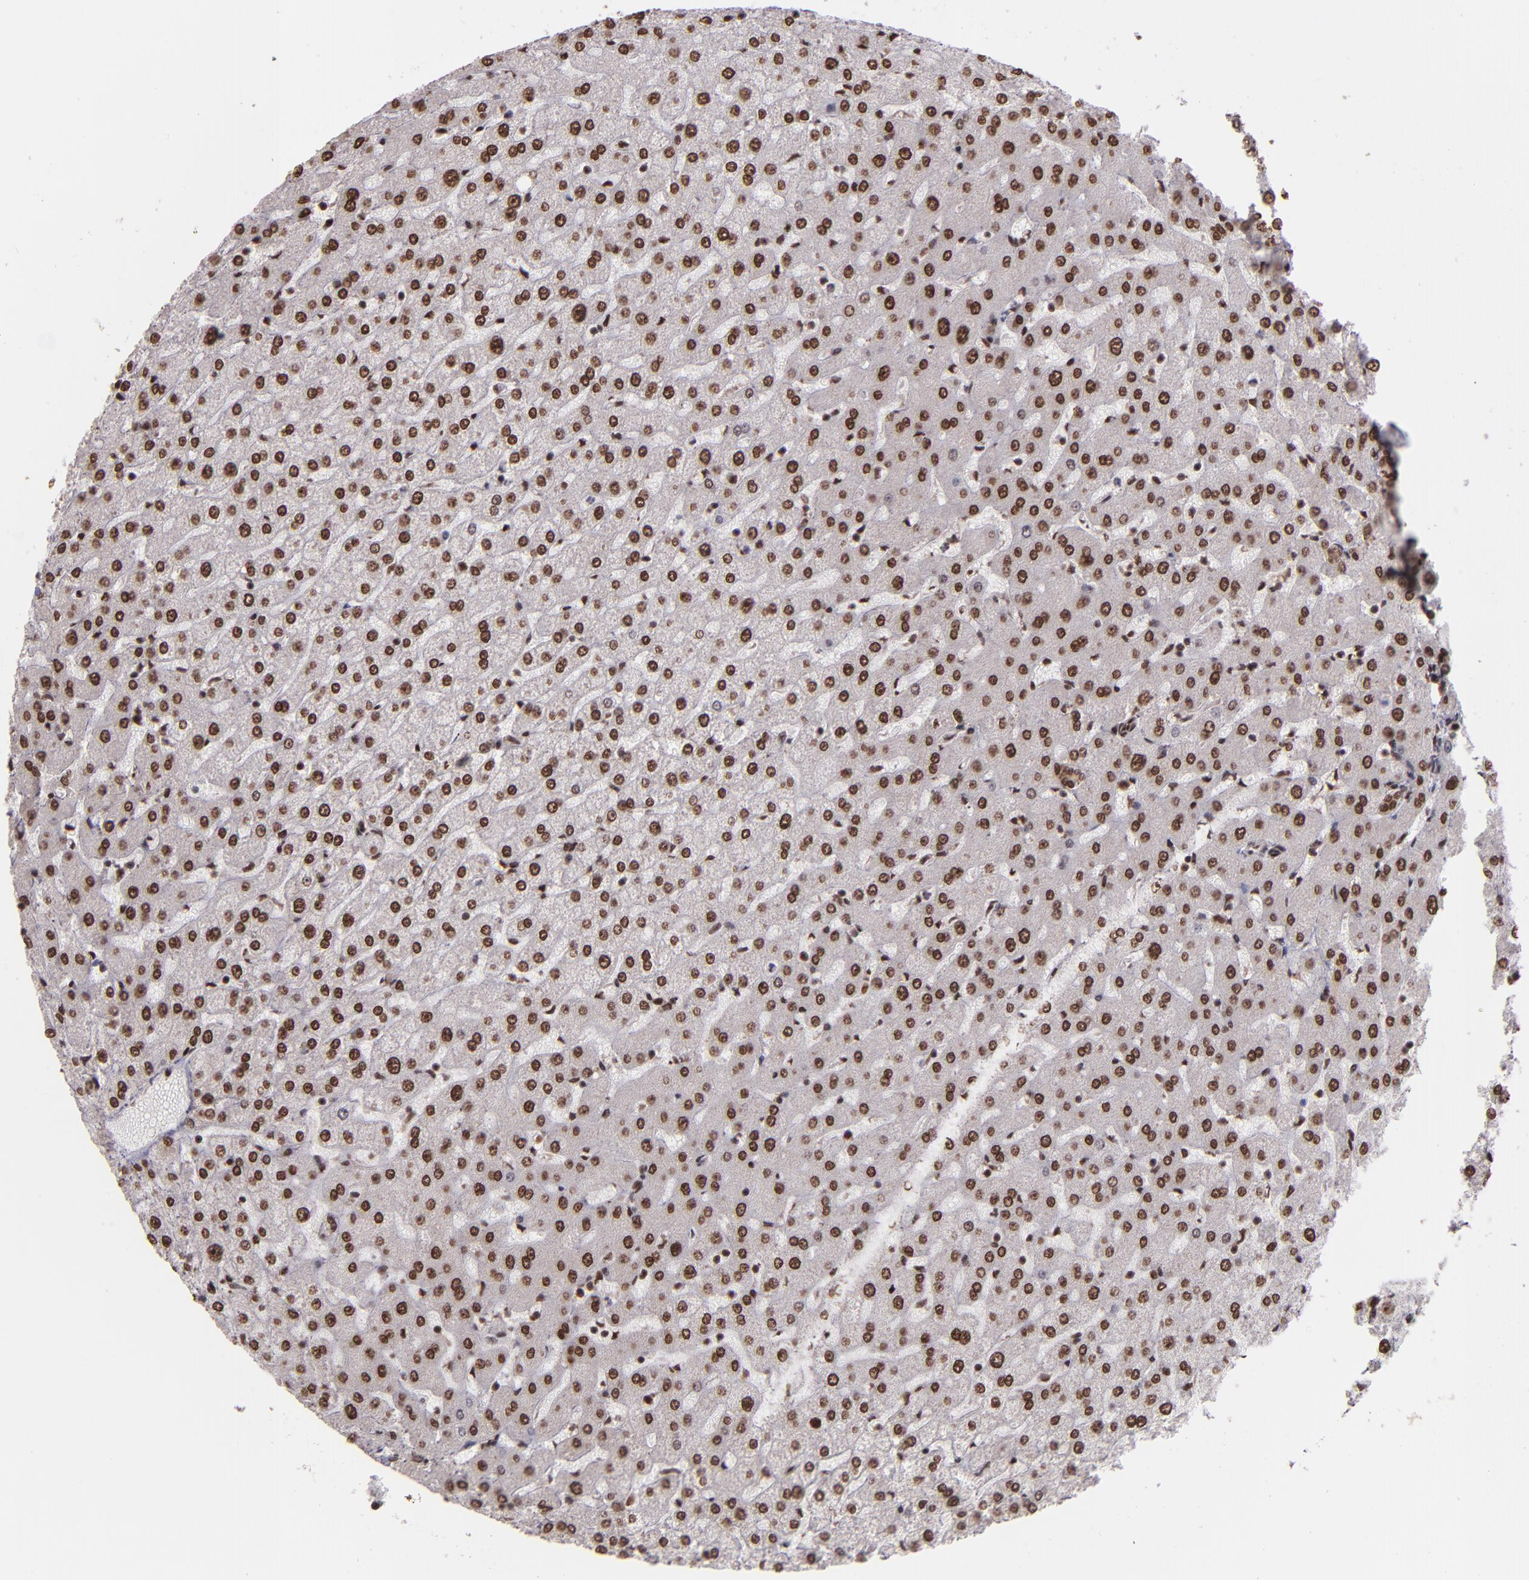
{"staining": {"intensity": "strong", "quantity": ">75%", "location": "nuclear"}, "tissue": "liver", "cell_type": "Cholangiocytes", "image_type": "normal", "snomed": [{"axis": "morphology", "description": "Normal tissue, NOS"}, {"axis": "morphology", "description": "Fibrosis, NOS"}, {"axis": "topography", "description": "Liver"}], "caption": "A brown stain labels strong nuclear expression of a protein in cholangiocytes of benign liver.", "gene": "PQBP1", "patient": {"sex": "female", "age": 29}}